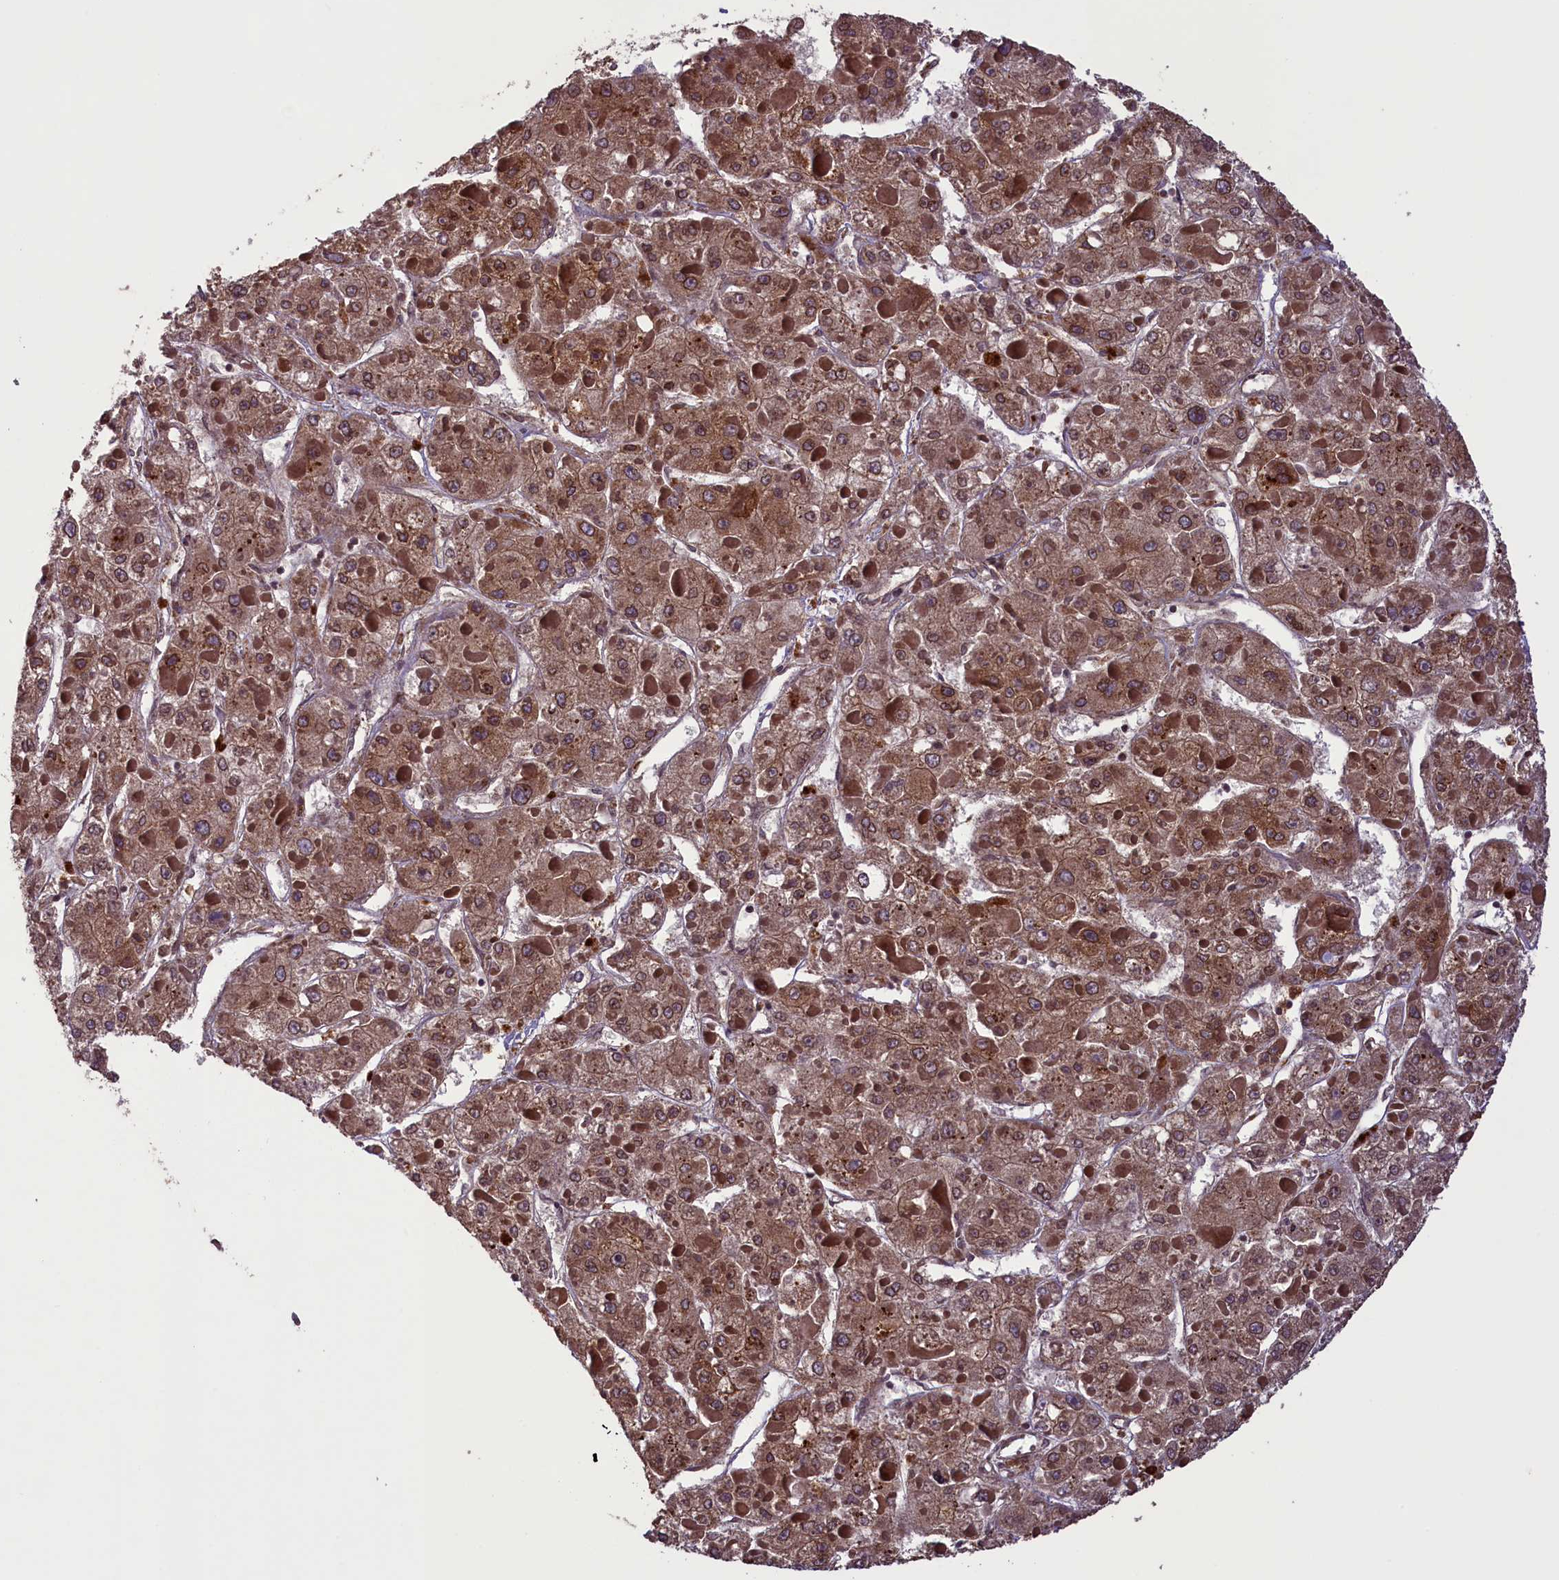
{"staining": {"intensity": "moderate", "quantity": ">75%", "location": "cytoplasmic/membranous"}, "tissue": "liver cancer", "cell_type": "Tumor cells", "image_type": "cancer", "snomed": [{"axis": "morphology", "description": "Carcinoma, Hepatocellular, NOS"}, {"axis": "topography", "description": "Liver"}], "caption": "Protein analysis of liver cancer tissue reveals moderate cytoplasmic/membranous expression in approximately >75% of tumor cells.", "gene": "CCDC125", "patient": {"sex": "female", "age": 73}}